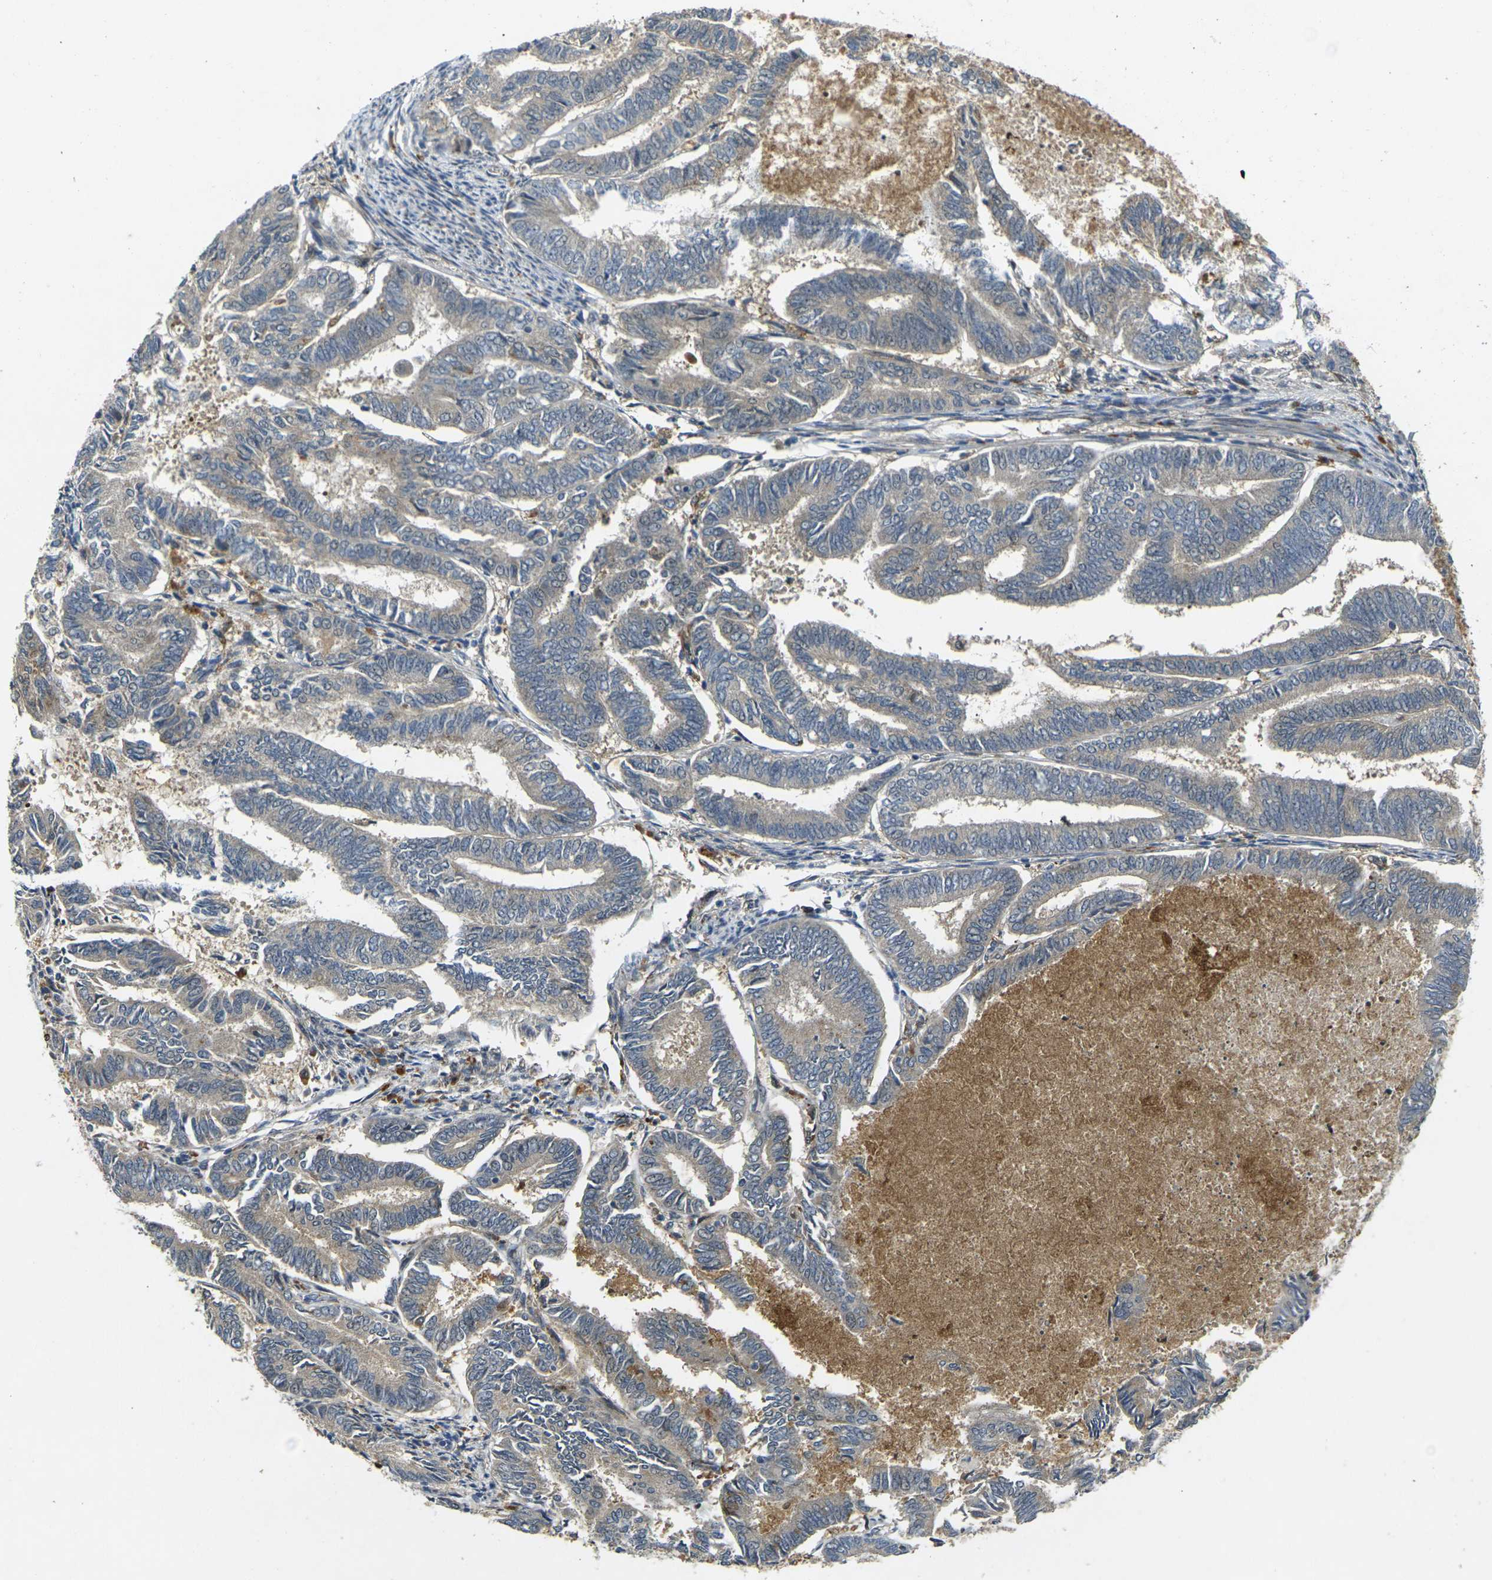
{"staining": {"intensity": "weak", "quantity": "25%-75%", "location": "cytoplasmic/membranous"}, "tissue": "endometrial cancer", "cell_type": "Tumor cells", "image_type": "cancer", "snomed": [{"axis": "morphology", "description": "Adenocarcinoma, NOS"}, {"axis": "topography", "description": "Endometrium"}], "caption": "The photomicrograph demonstrates staining of adenocarcinoma (endometrial), revealing weak cytoplasmic/membranous protein positivity (brown color) within tumor cells.", "gene": "PIGL", "patient": {"sex": "female", "age": 86}}